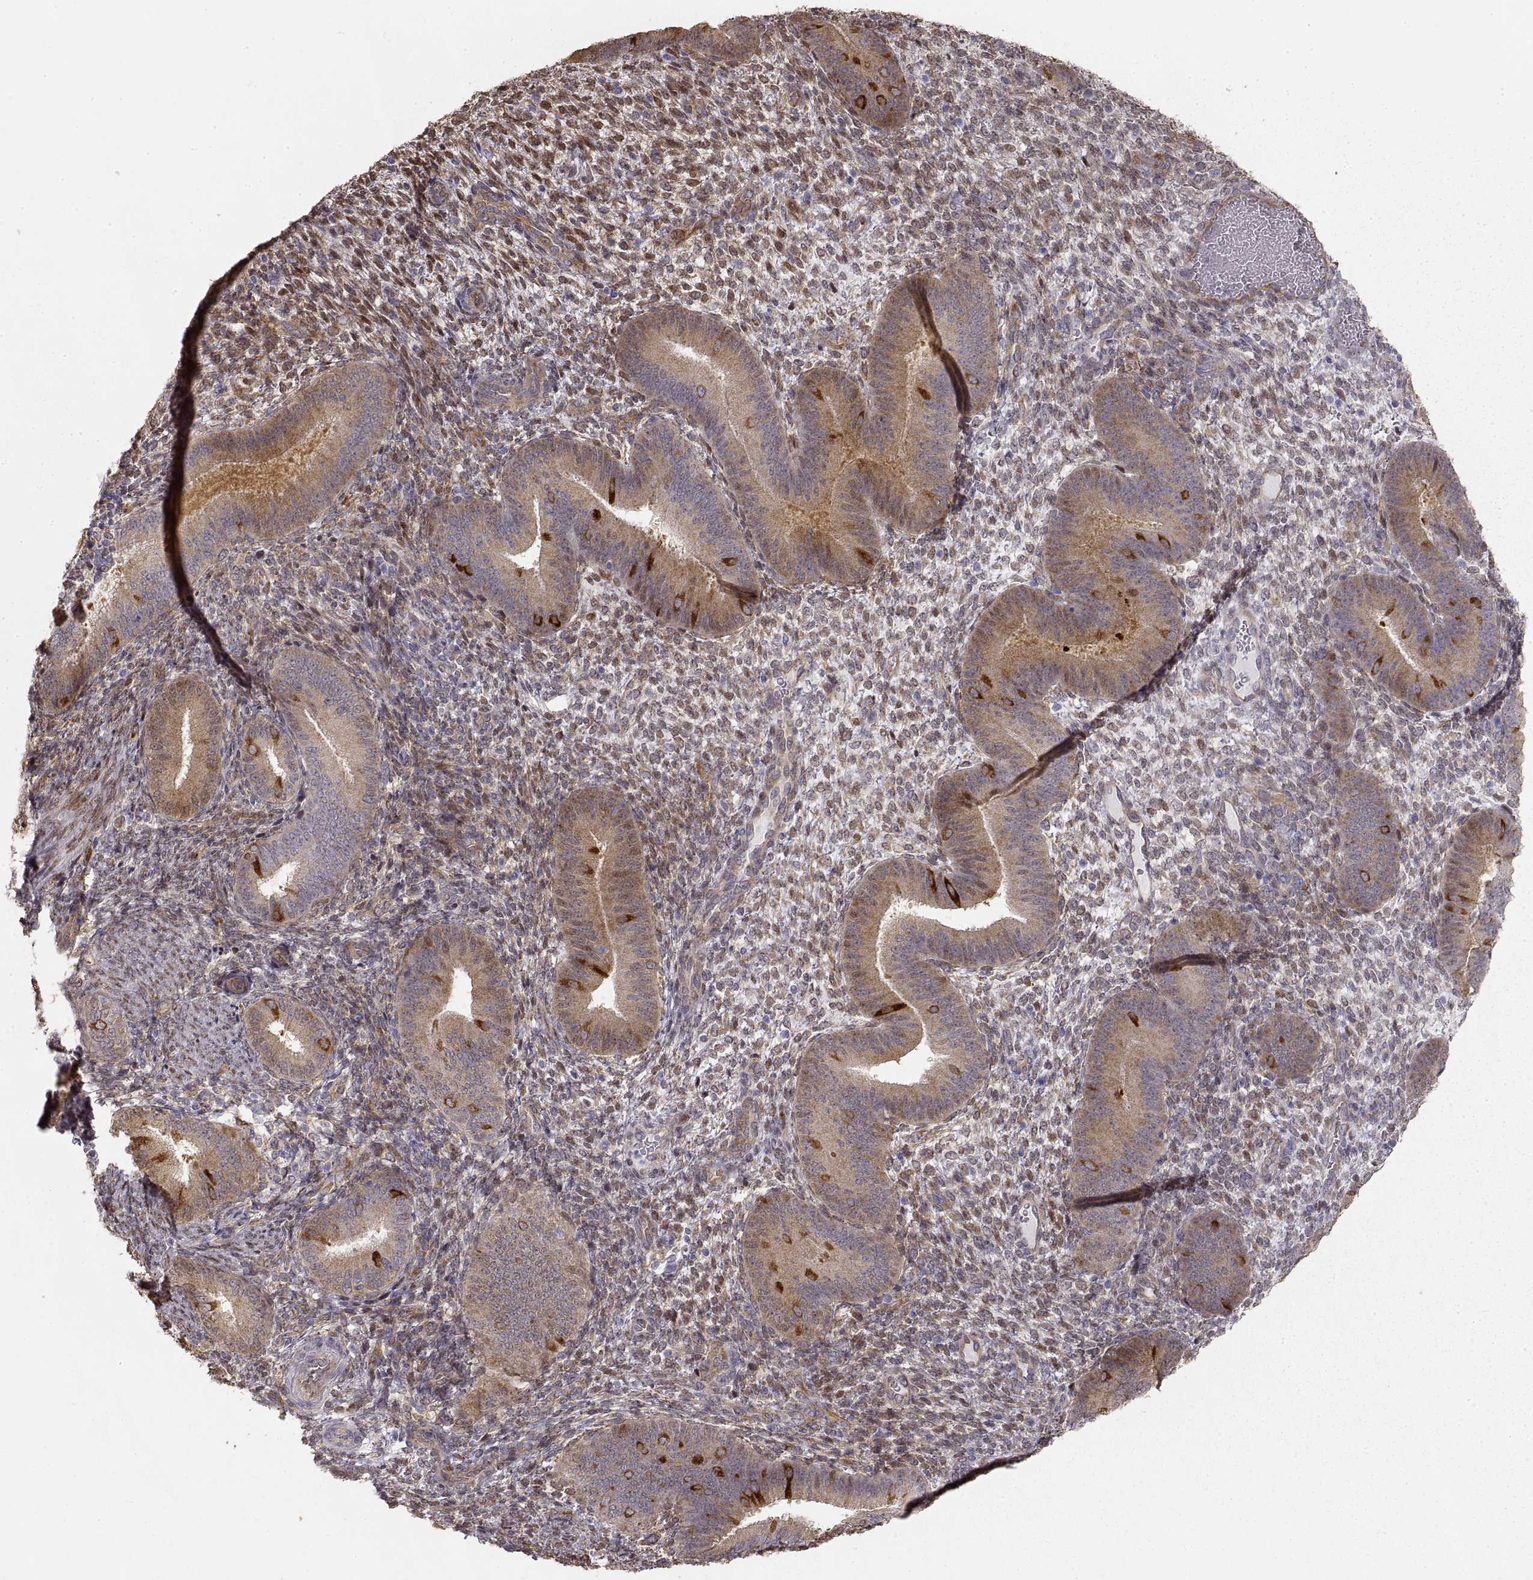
{"staining": {"intensity": "moderate", "quantity": "25%-75%", "location": "cytoplasmic/membranous"}, "tissue": "endometrium", "cell_type": "Cells in endometrial stroma", "image_type": "normal", "snomed": [{"axis": "morphology", "description": "Normal tissue, NOS"}, {"axis": "topography", "description": "Endometrium"}], "caption": "This image displays IHC staining of normal human endometrium, with medium moderate cytoplasmic/membranous positivity in about 25%-75% of cells in endometrial stroma.", "gene": "HSP90AB1", "patient": {"sex": "female", "age": 39}}